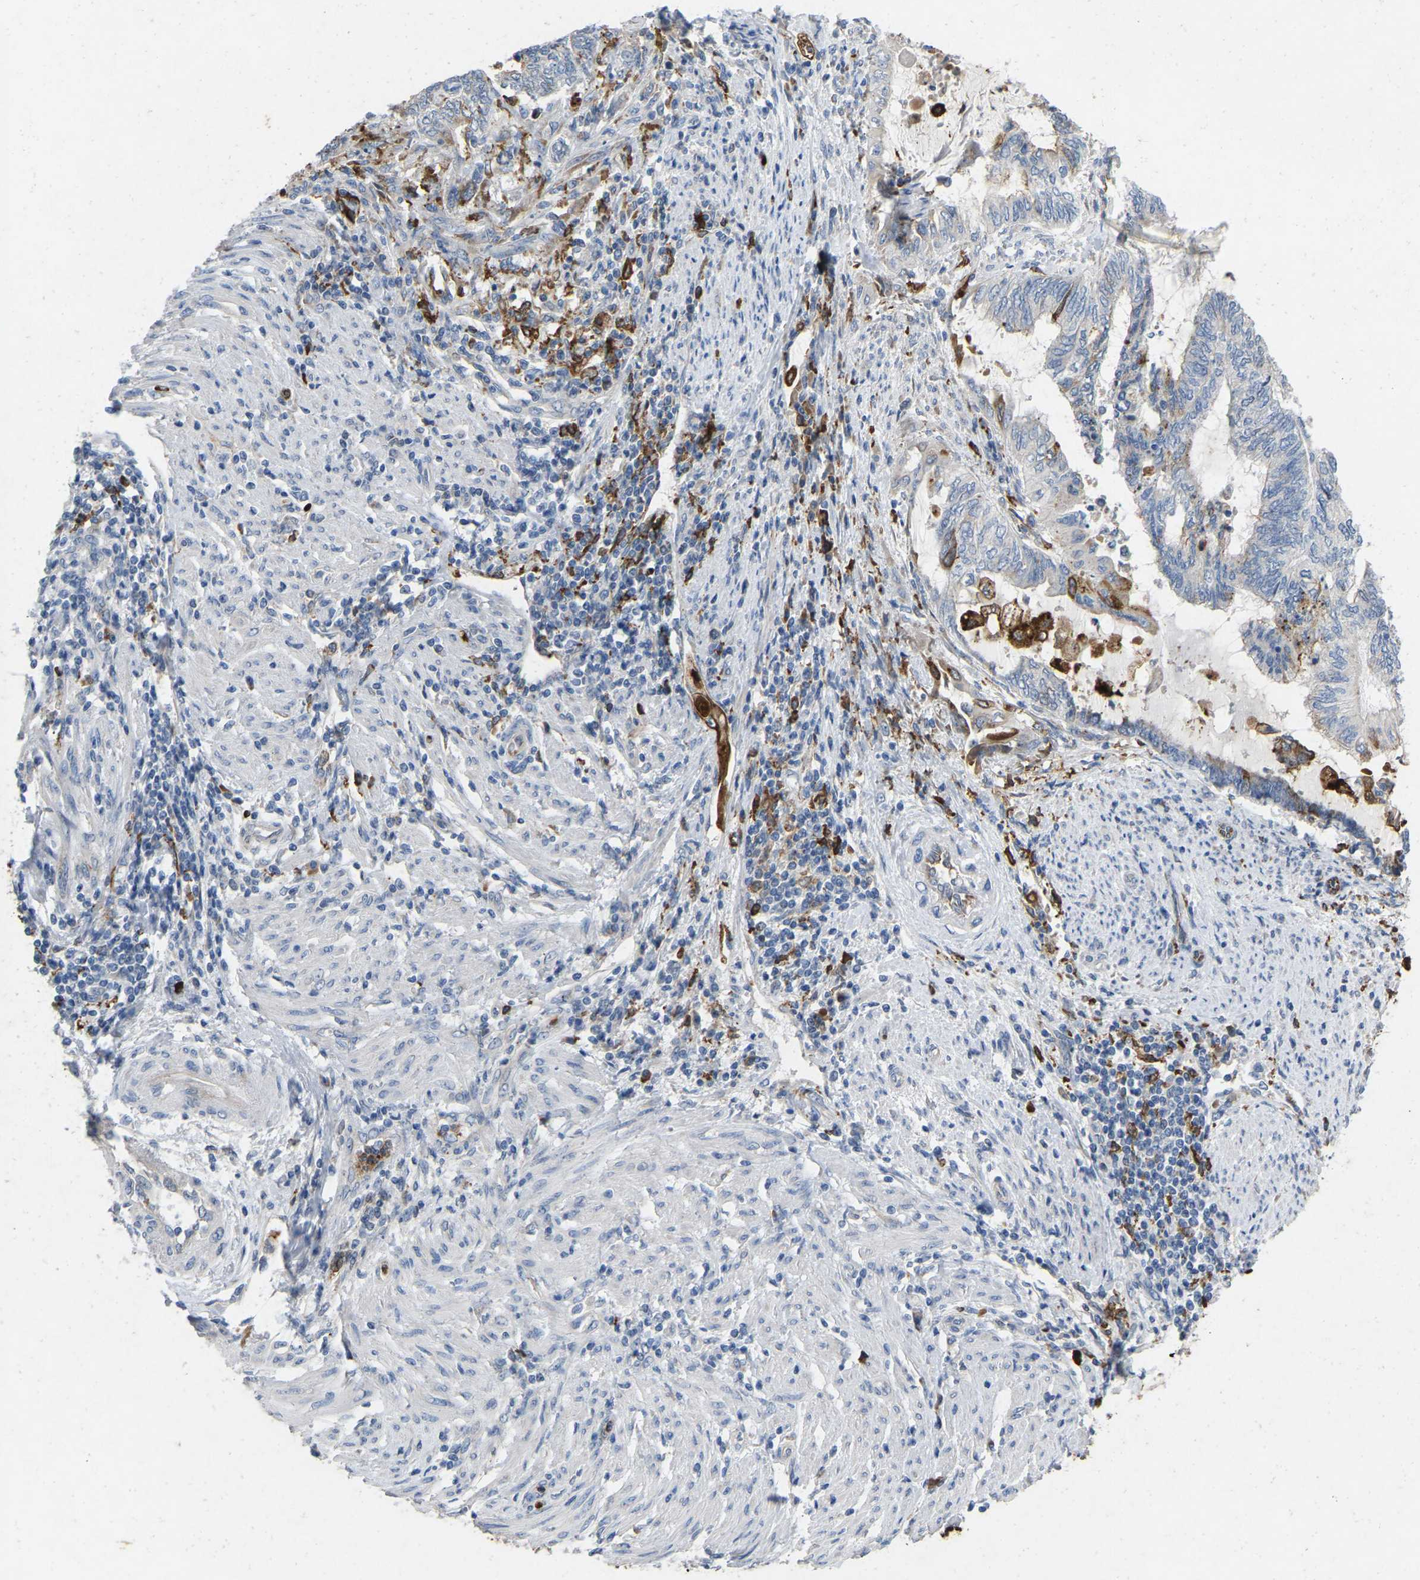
{"staining": {"intensity": "moderate", "quantity": "<25%", "location": "cytoplasmic/membranous"}, "tissue": "endometrial cancer", "cell_type": "Tumor cells", "image_type": "cancer", "snomed": [{"axis": "morphology", "description": "Adenocarcinoma, NOS"}, {"axis": "topography", "description": "Uterus"}, {"axis": "topography", "description": "Endometrium"}], "caption": "Tumor cells show low levels of moderate cytoplasmic/membranous expression in about <25% of cells in human endometrial cancer.", "gene": "RHEB", "patient": {"sex": "female", "age": 70}}